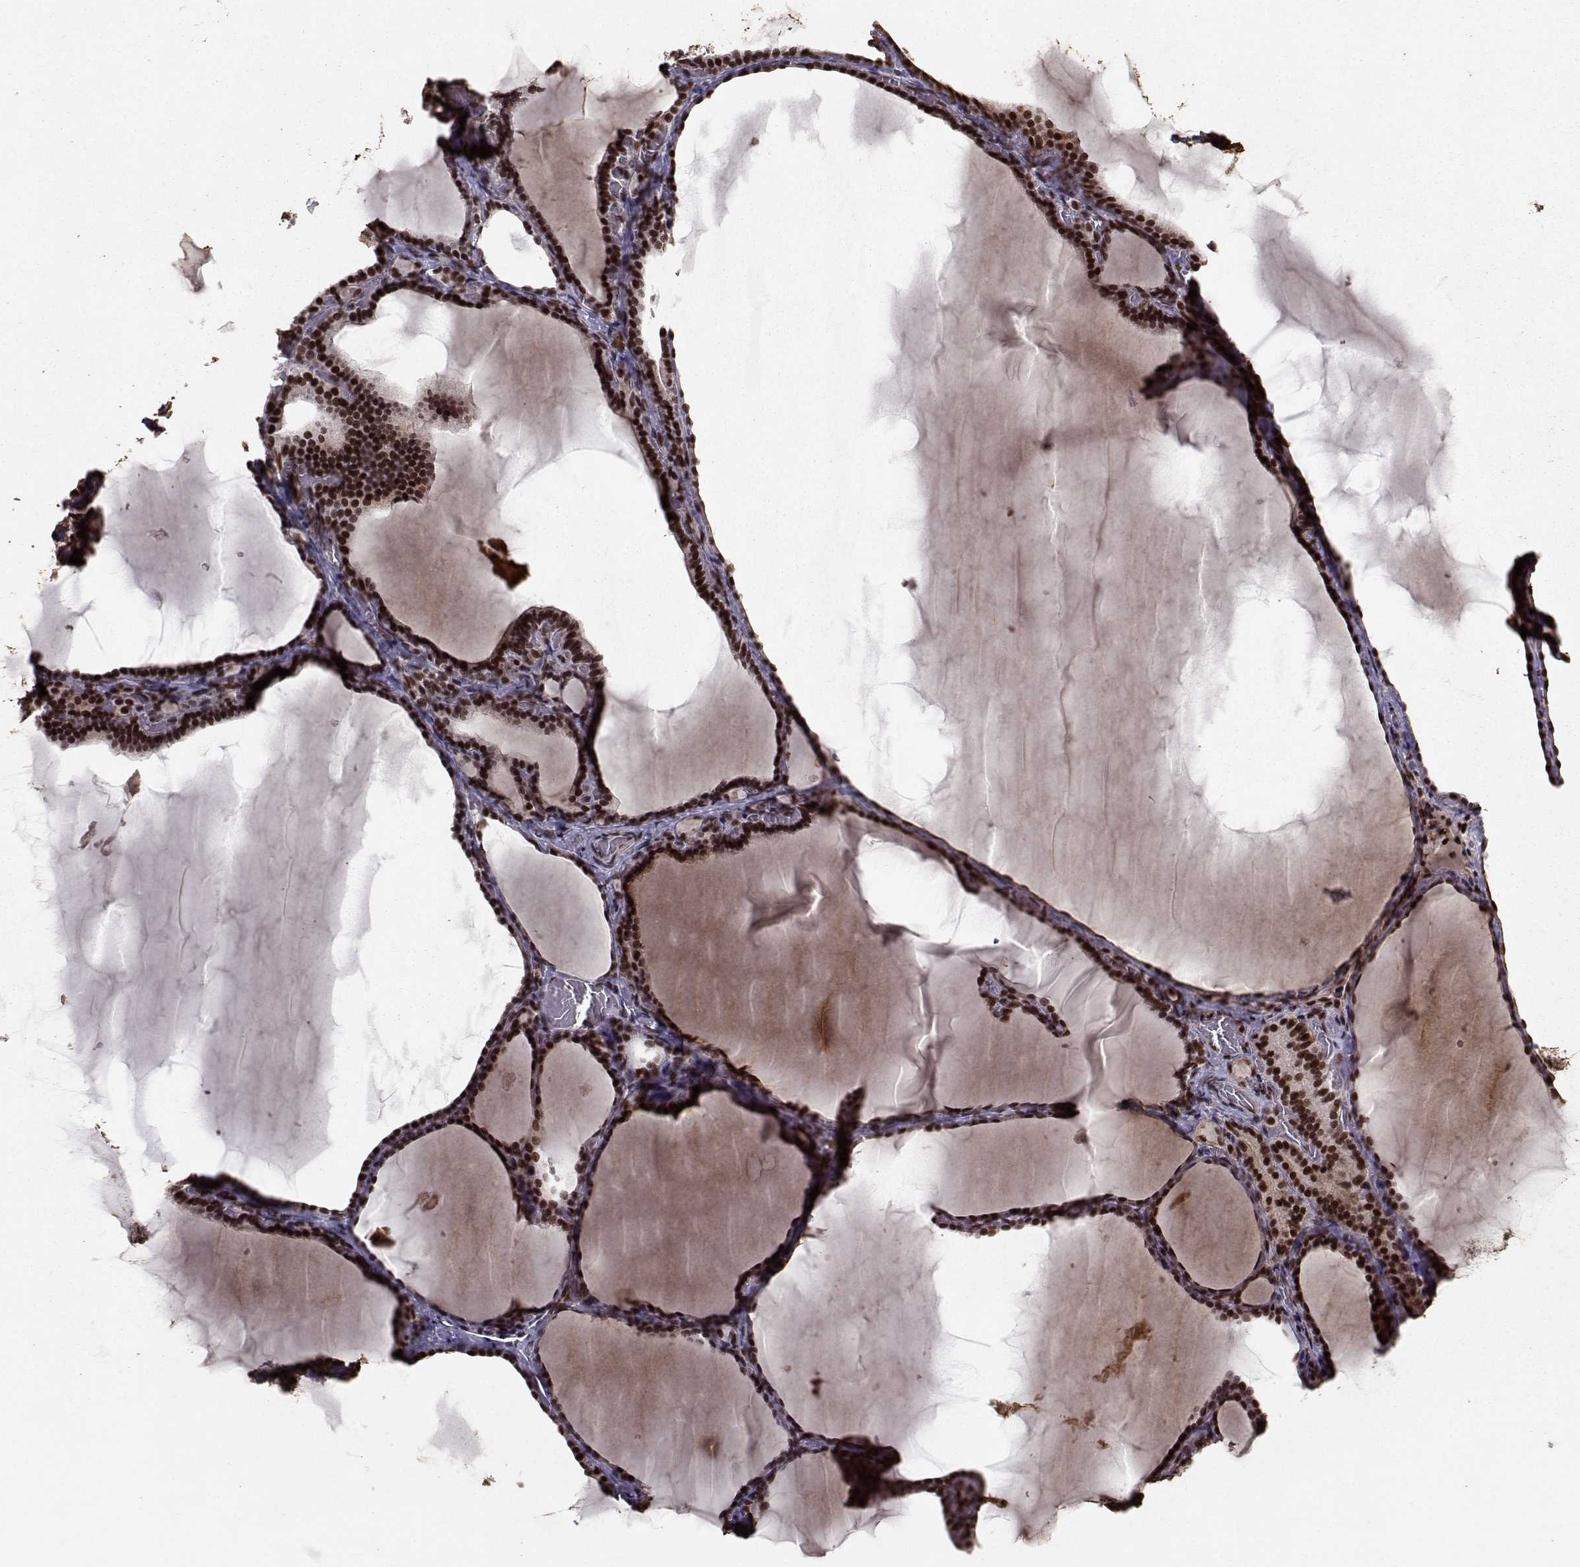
{"staining": {"intensity": "strong", "quantity": ">75%", "location": "nuclear"}, "tissue": "thyroid gland", "cell_type": "Glandular cells", "image_type": "normal", "snomed": [{"axis": "morphology", "description": "Normal tissue, NOS"}, {"axis": "morphology", "description": "Hyperplasia, NOS"}, {"axis": "topography", "description": "Thyroid gland"}], "caption": "A high amount of strong nuclear positivity is present in about >75% of glandular cells in normal thyroid gland.", "gene": "SF1", "patient": {"sex": "female", "age": 27}}